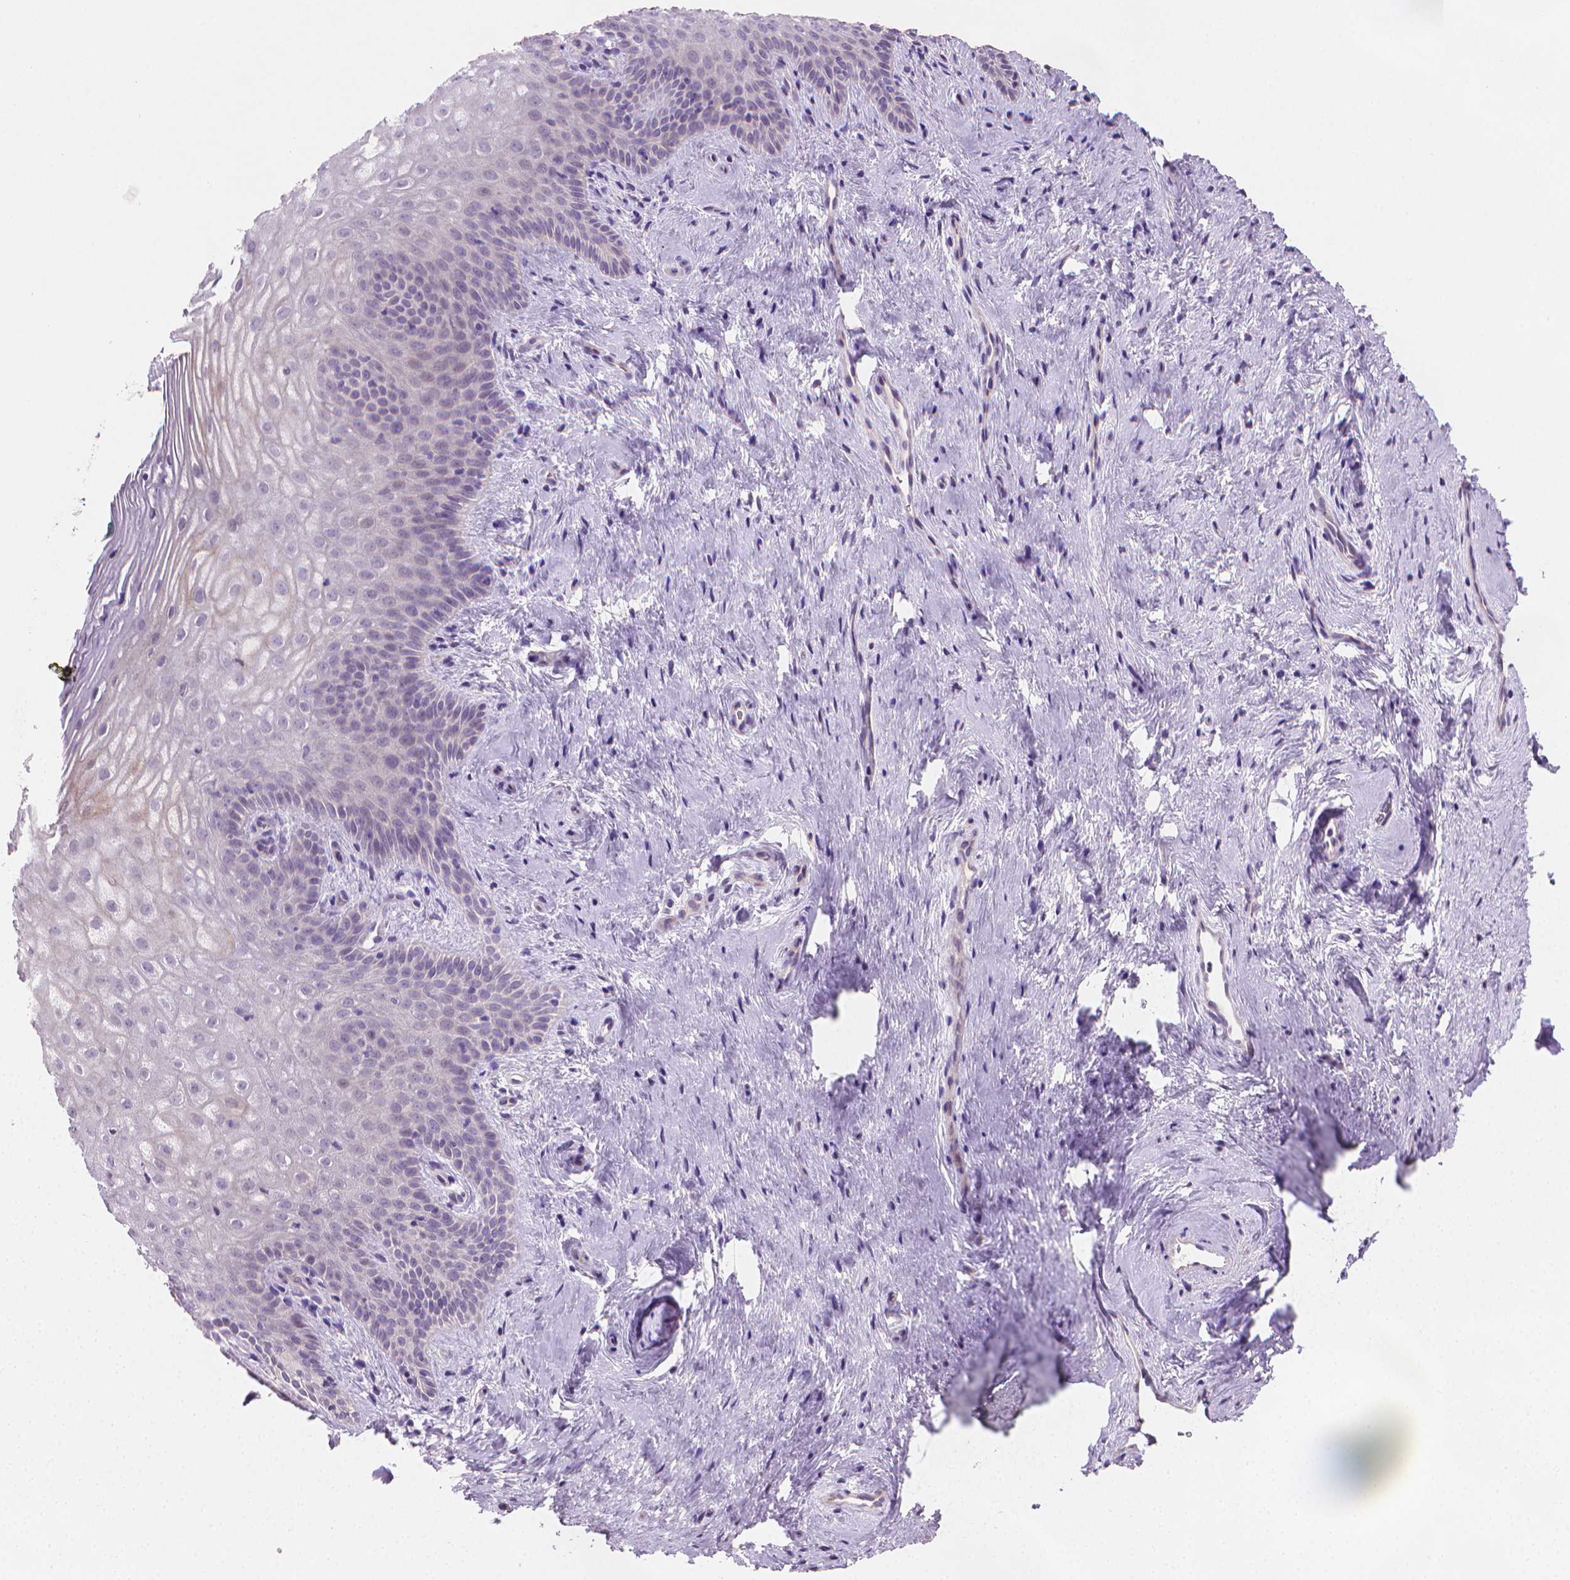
{"staining": {"intensity": "weak", "quantity": "<25%", "location": "cytoplasmic/membranous"}, "tissue": "vagina", "cell_type": "Squamous epithelial cells", "image_type": "normal", "snomed": [{"axis": "morphology", "description": "Normal tissue, NOS"}, {"axis": "topography", "description": "Vagina"}], "caption": "A micrograph of vagina stained for a protein exhibits no brown staining in squamous epithelial cells. (Immunohistochemistry, brightfield microscopy, high magnification).", "gene": "CLXN", "patient": {"sex": "female", "age": 45}}